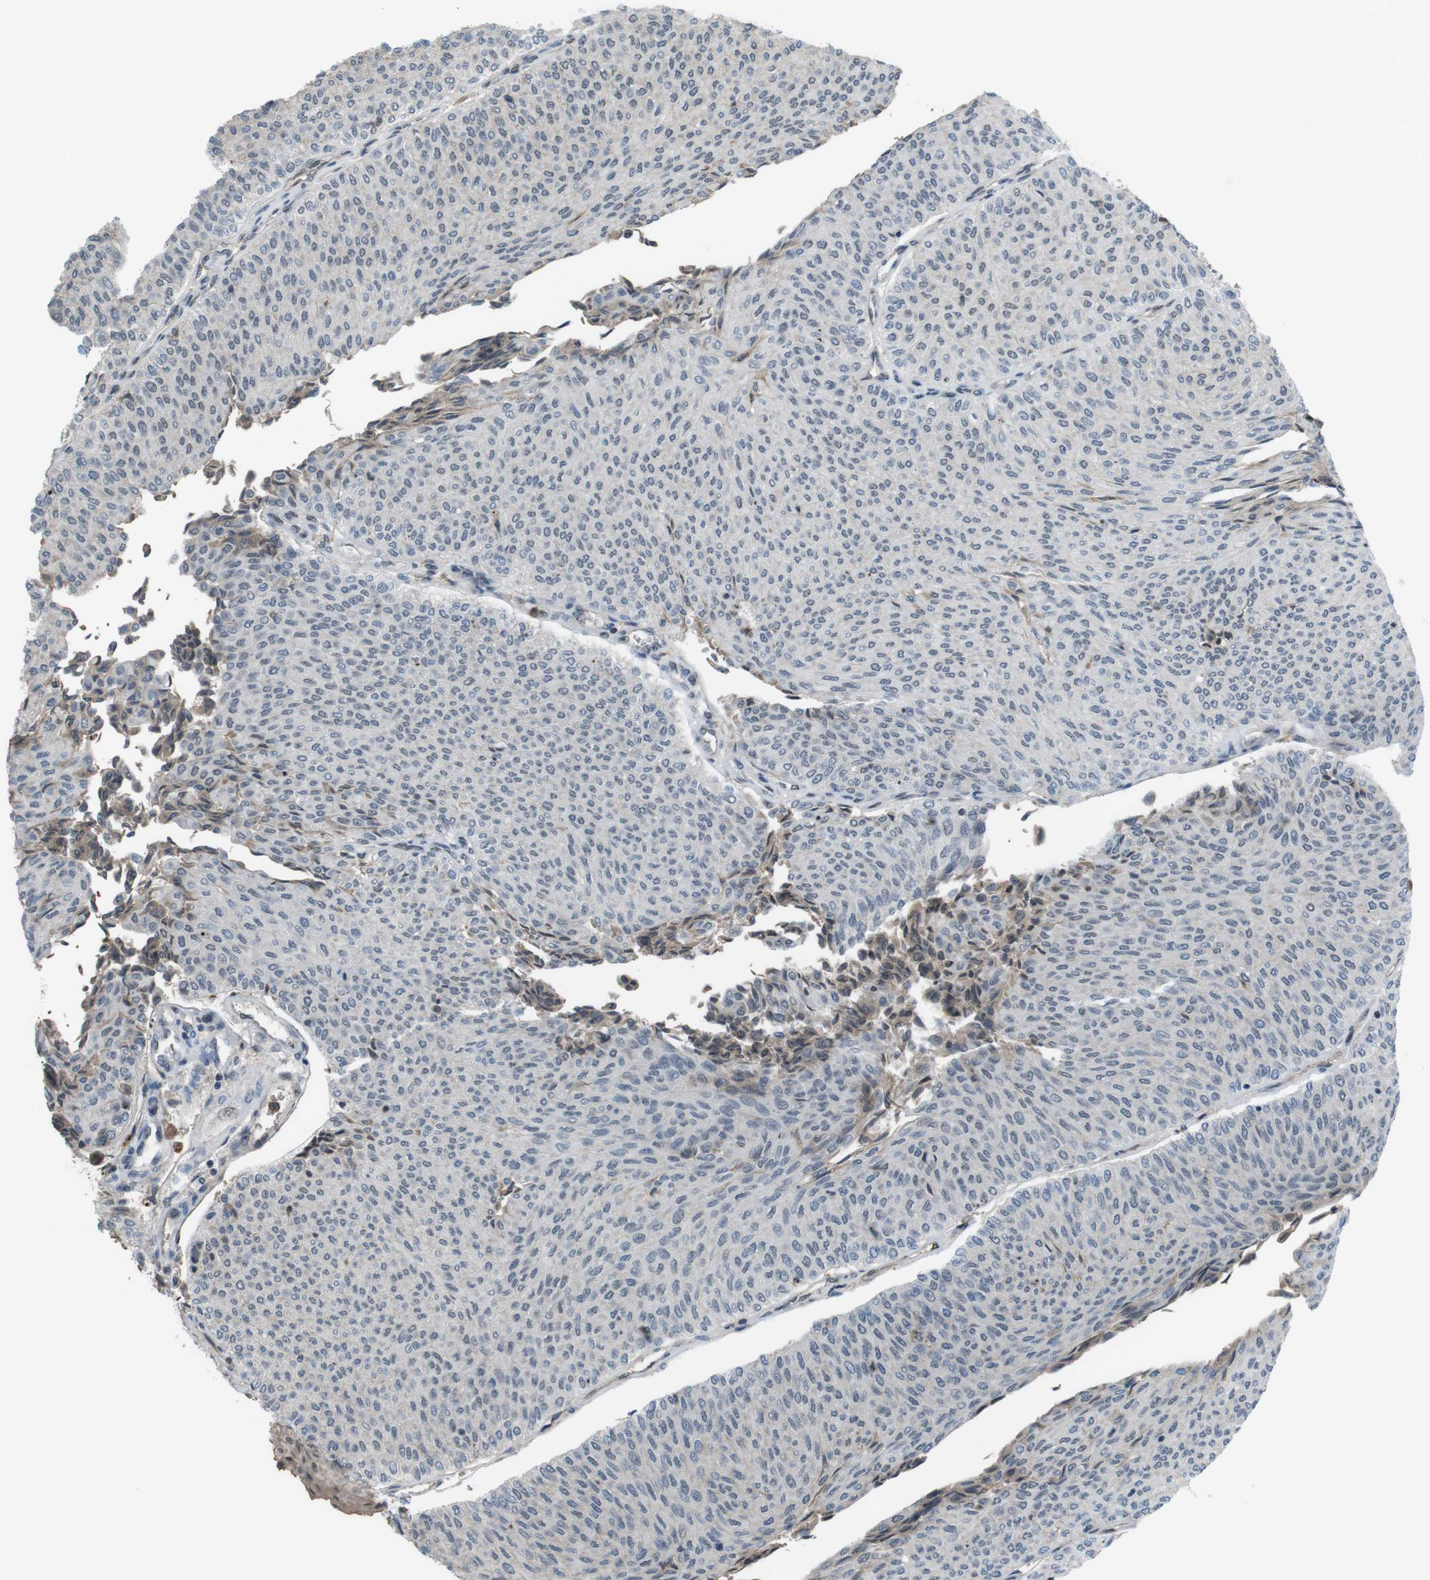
{"staining": {"intensity": "negative", "quantity": "none", "location": "none"}, "tissue": "urothelial cancer", "cell_type": "Tumor cells", "image_type": "cancer", "snomed": [{"axis": "morphology", "description": "Urothelial carcinoma, Low grade"}, {"axis": "topography", "description": "Urinary bladder"}], "caption": "Tumor cells are negative for brown protein staining in low-grade urothelial carcinoma.", "gene": "SUB1", "patient": {"sex": "male", "age": 78}}